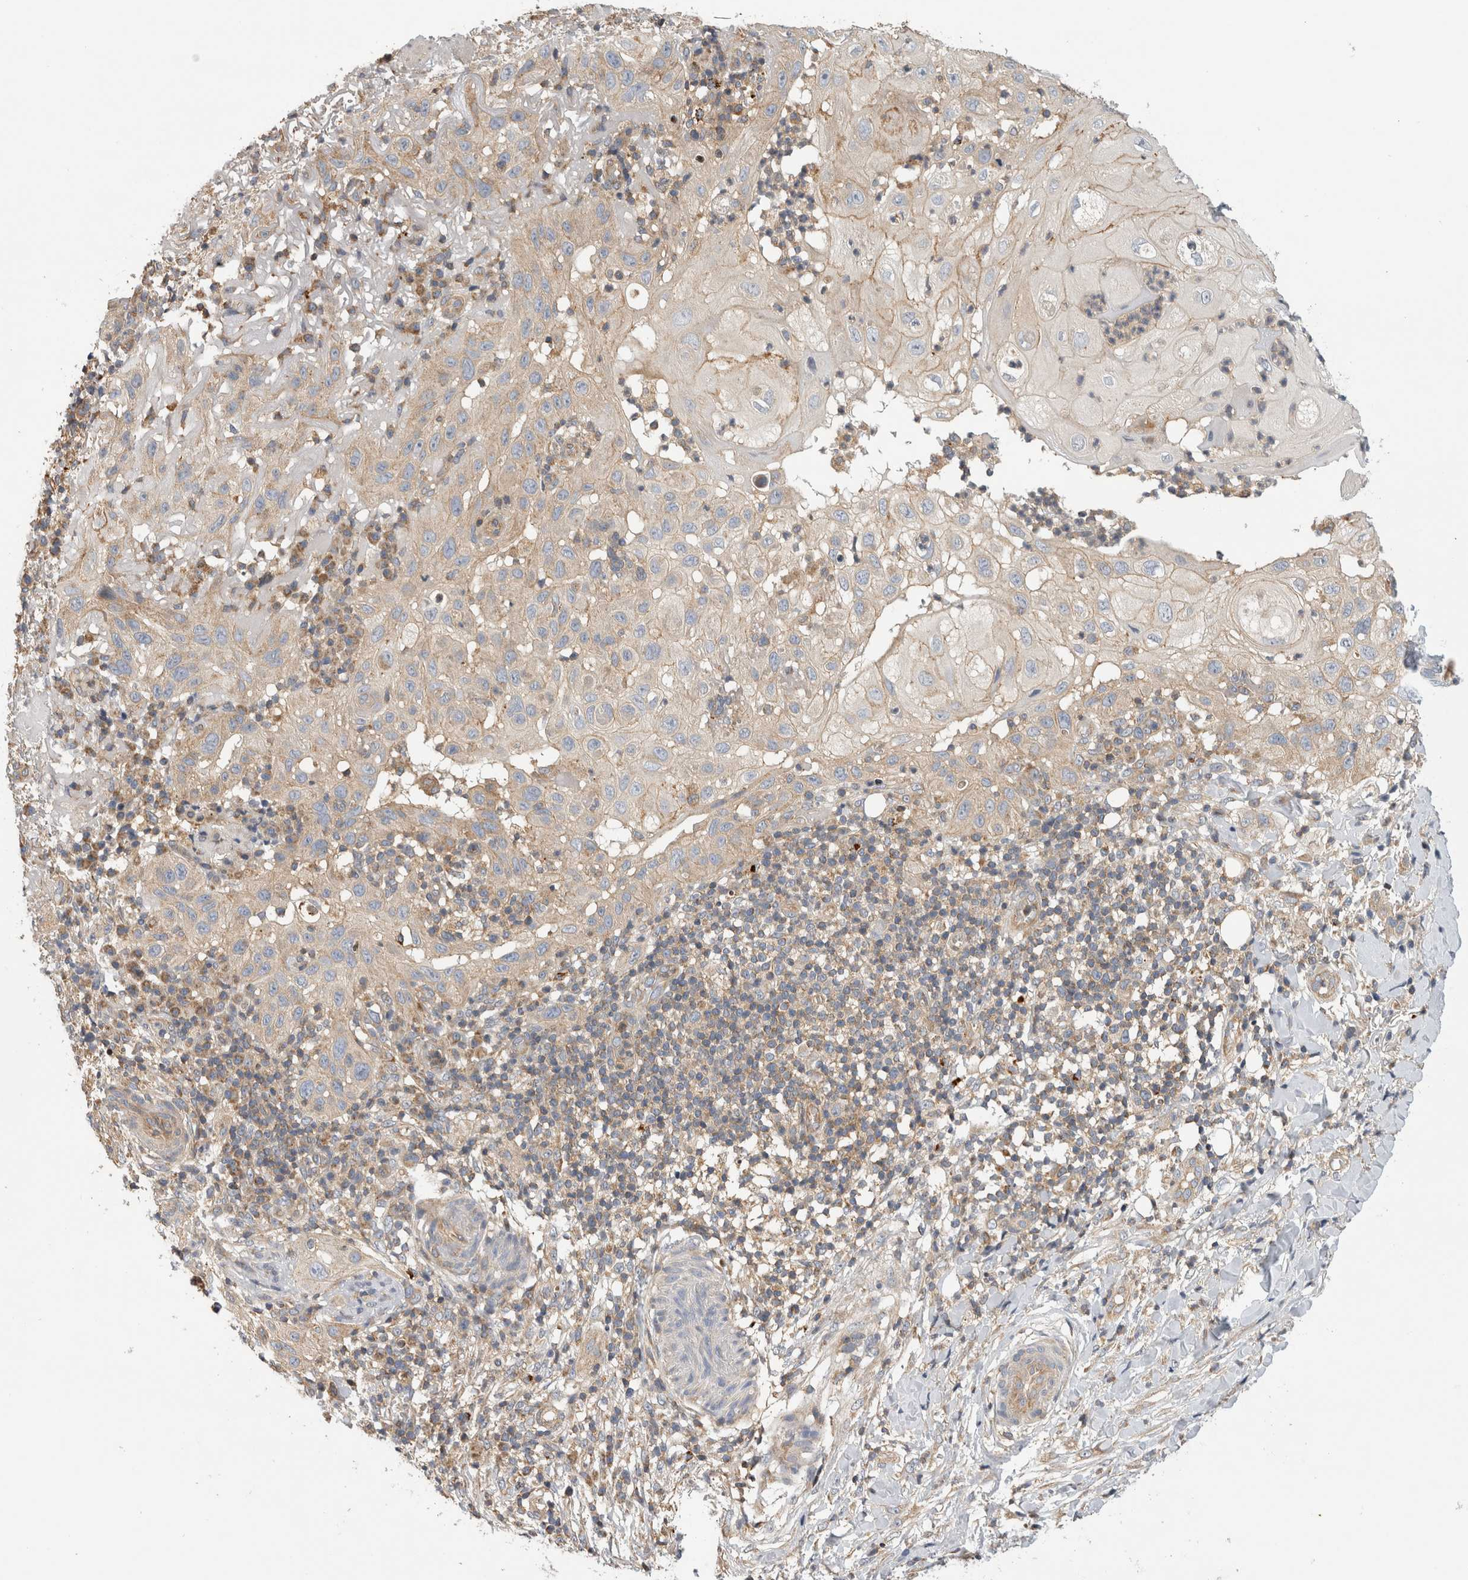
{"staining": {"intensity": "weak", "quantity": ">75%", "location": "cytoplasmic/membranous"}, "tissue": "skin cancer", "cell_type": "Tumor cells", "image_type": "cancer", "snomed": [{"axis": "morphology", "description": "Normal tissue, NOS"}, {"axis": "morphology", "description": "Squamous cell carcinoma, NOS"}, {"axis": "topography", "description": "Skin"}], "caption": "IHC photomicrograph of neoplastic tissue: skin cancer stained using immunohistochemistry (IHC) exhibits low levels of weak protein expression localized specifically in the cytoplasmic/membranous of tumor cells, appearing as a cytoplasmic/membranous brown color.", "gene": "GRIK2", "patient": {"sex": "female", "age": 96}}